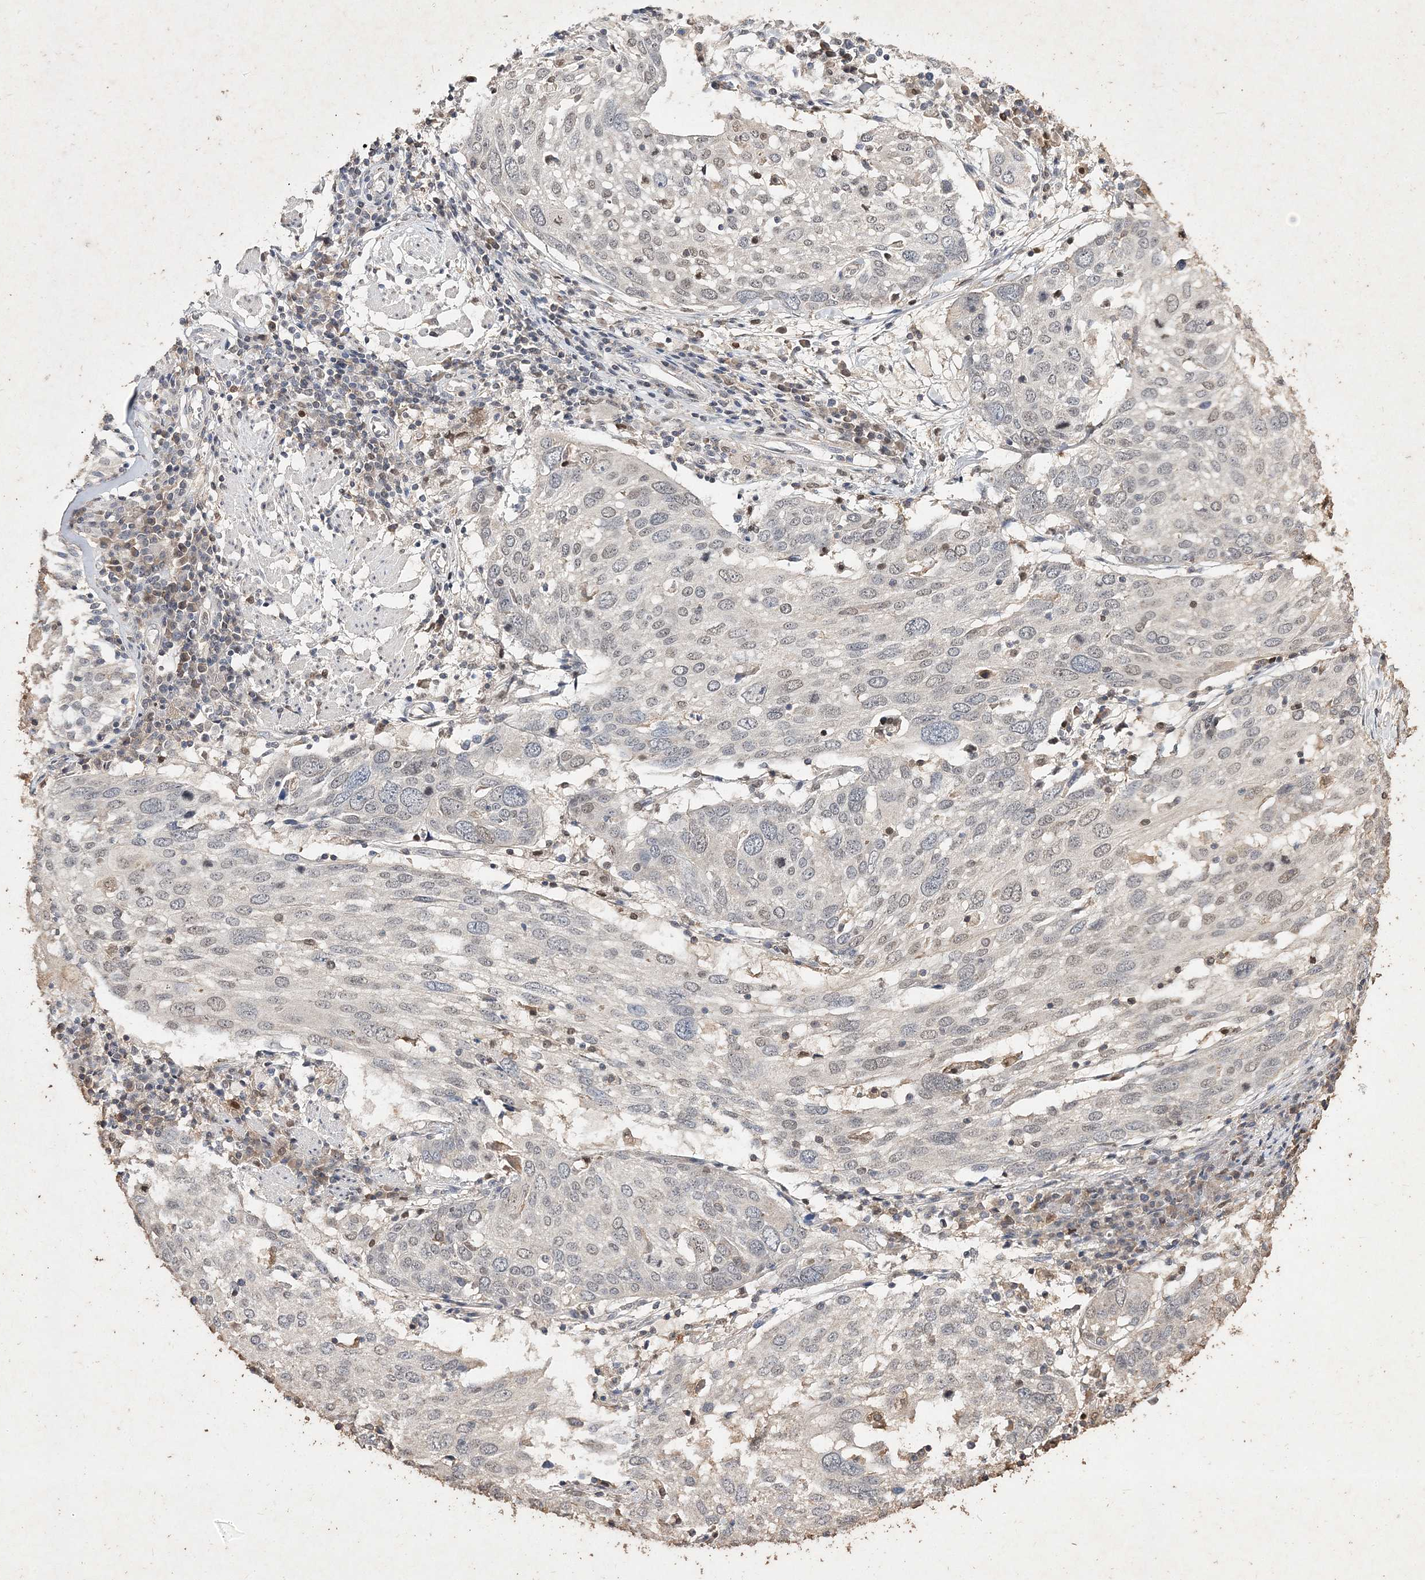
{"staining": {"intensity": "negative", "quantity": "none", "location": "none"}, "tissue": "lung cancer", "cell_type": "Tumor cells", "image_type": "cancer", "snomed": [{"axis": "morphology", "description": "Squamous cell carcinoma, NOS"}, {"axis": "topography", "description": "Lung"}], "caption": "Immunohistochemistry photomicrograph of neoplastic tissue: human lung cancer (squamous cell carcinoma) stained with DAB (3,3'-diaminobenzidine) demonstrates no significant protein staining in tumor cells.", "gene": "C3orf38", "patient": {"sex": "male", "age": 65}}